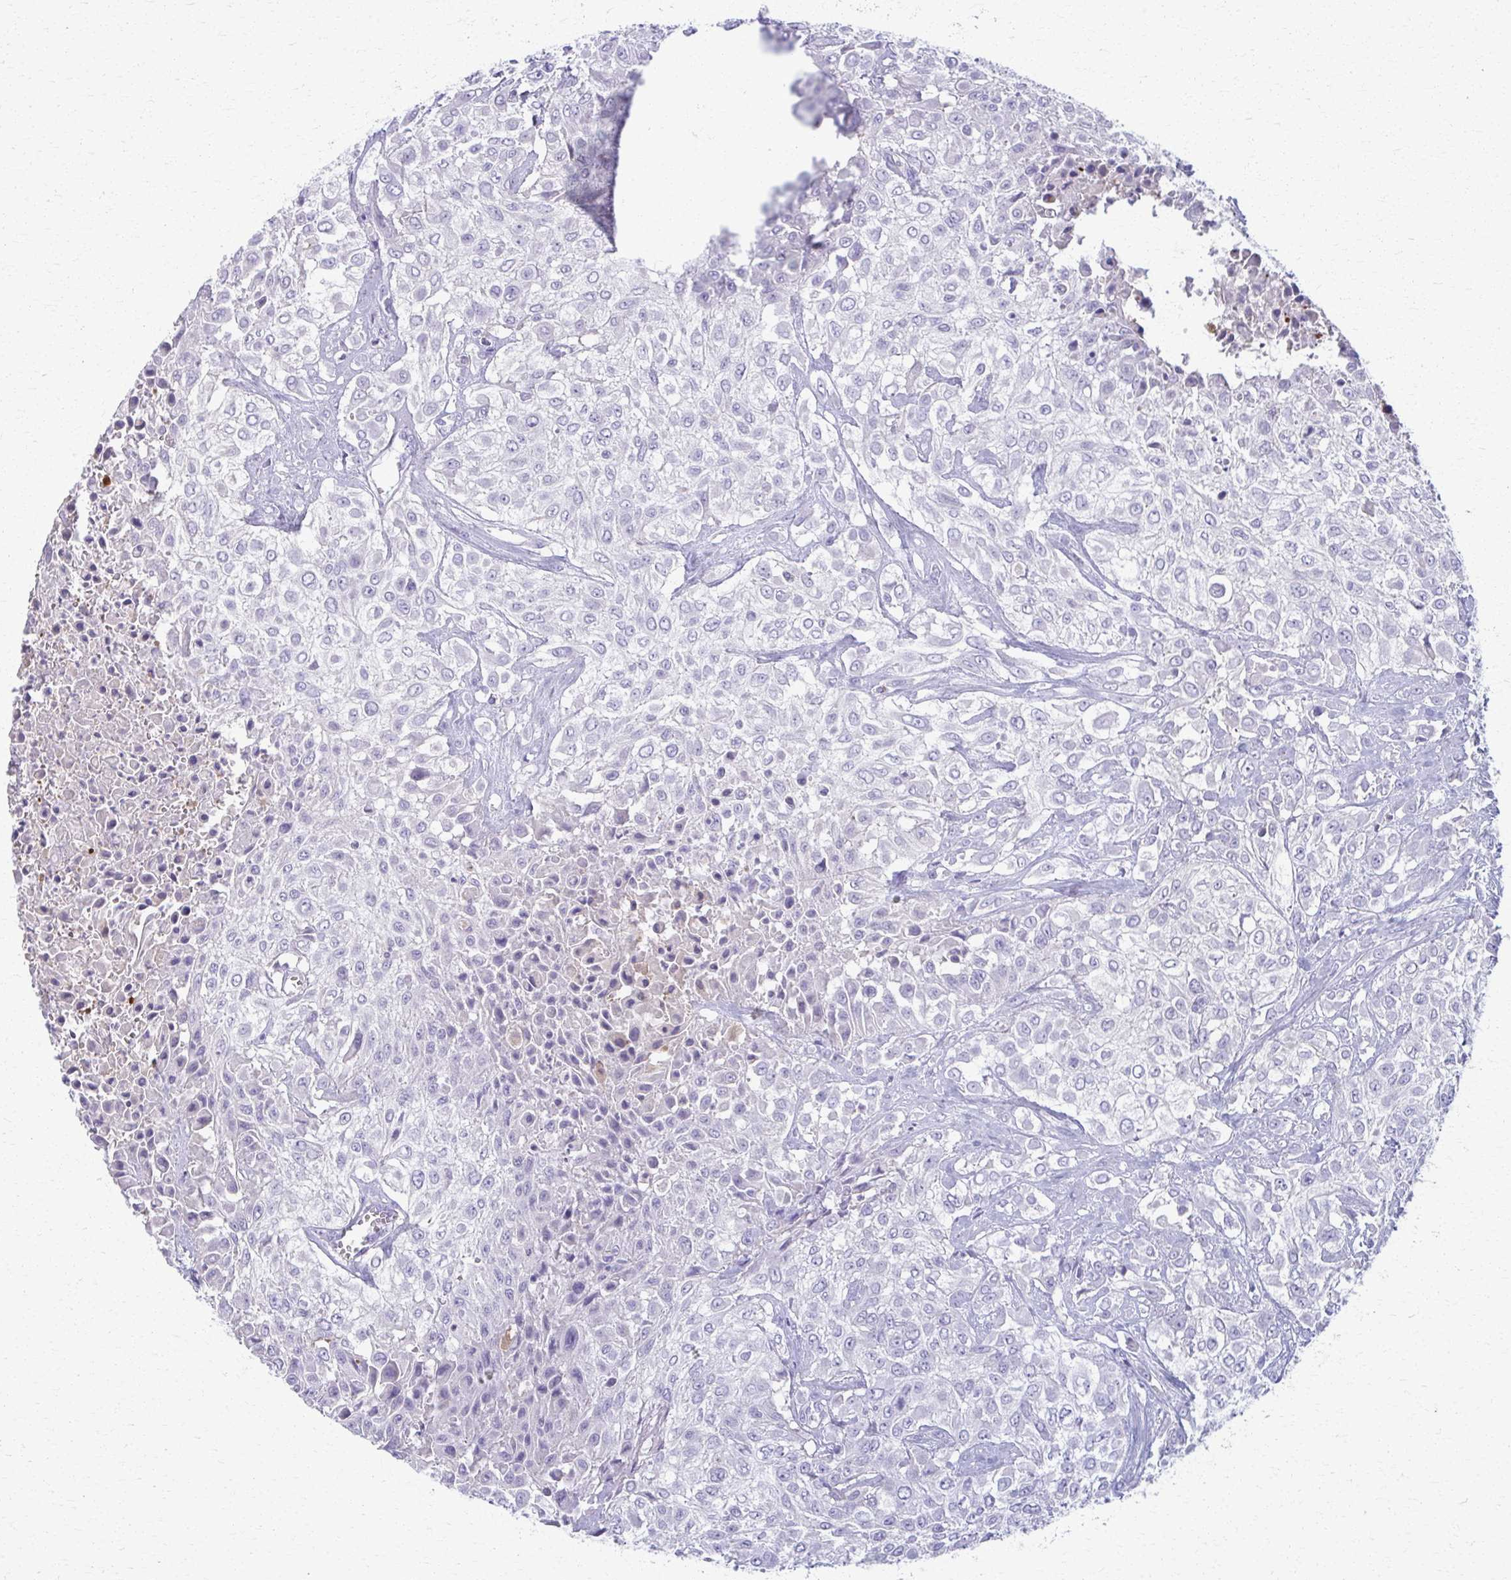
{"staining": {"intensity": "negative", "quantity": "none", "location": "none"}, "tissue": "urothelial cancer", "cell_type": "Tumor cells", "image_type": "cancer", "snomed": [{"axis": "morphology", "description": "Urothelial carcinoma, High grade"}, {"axis": "topography", "description": "Urinary bladder"}], "caption": "Histopathology image shows no significant protein expression in tumor cells of urothelial cancer.", "gene": "OR4M1", "patient": {"sex": "male", "age": 57}}